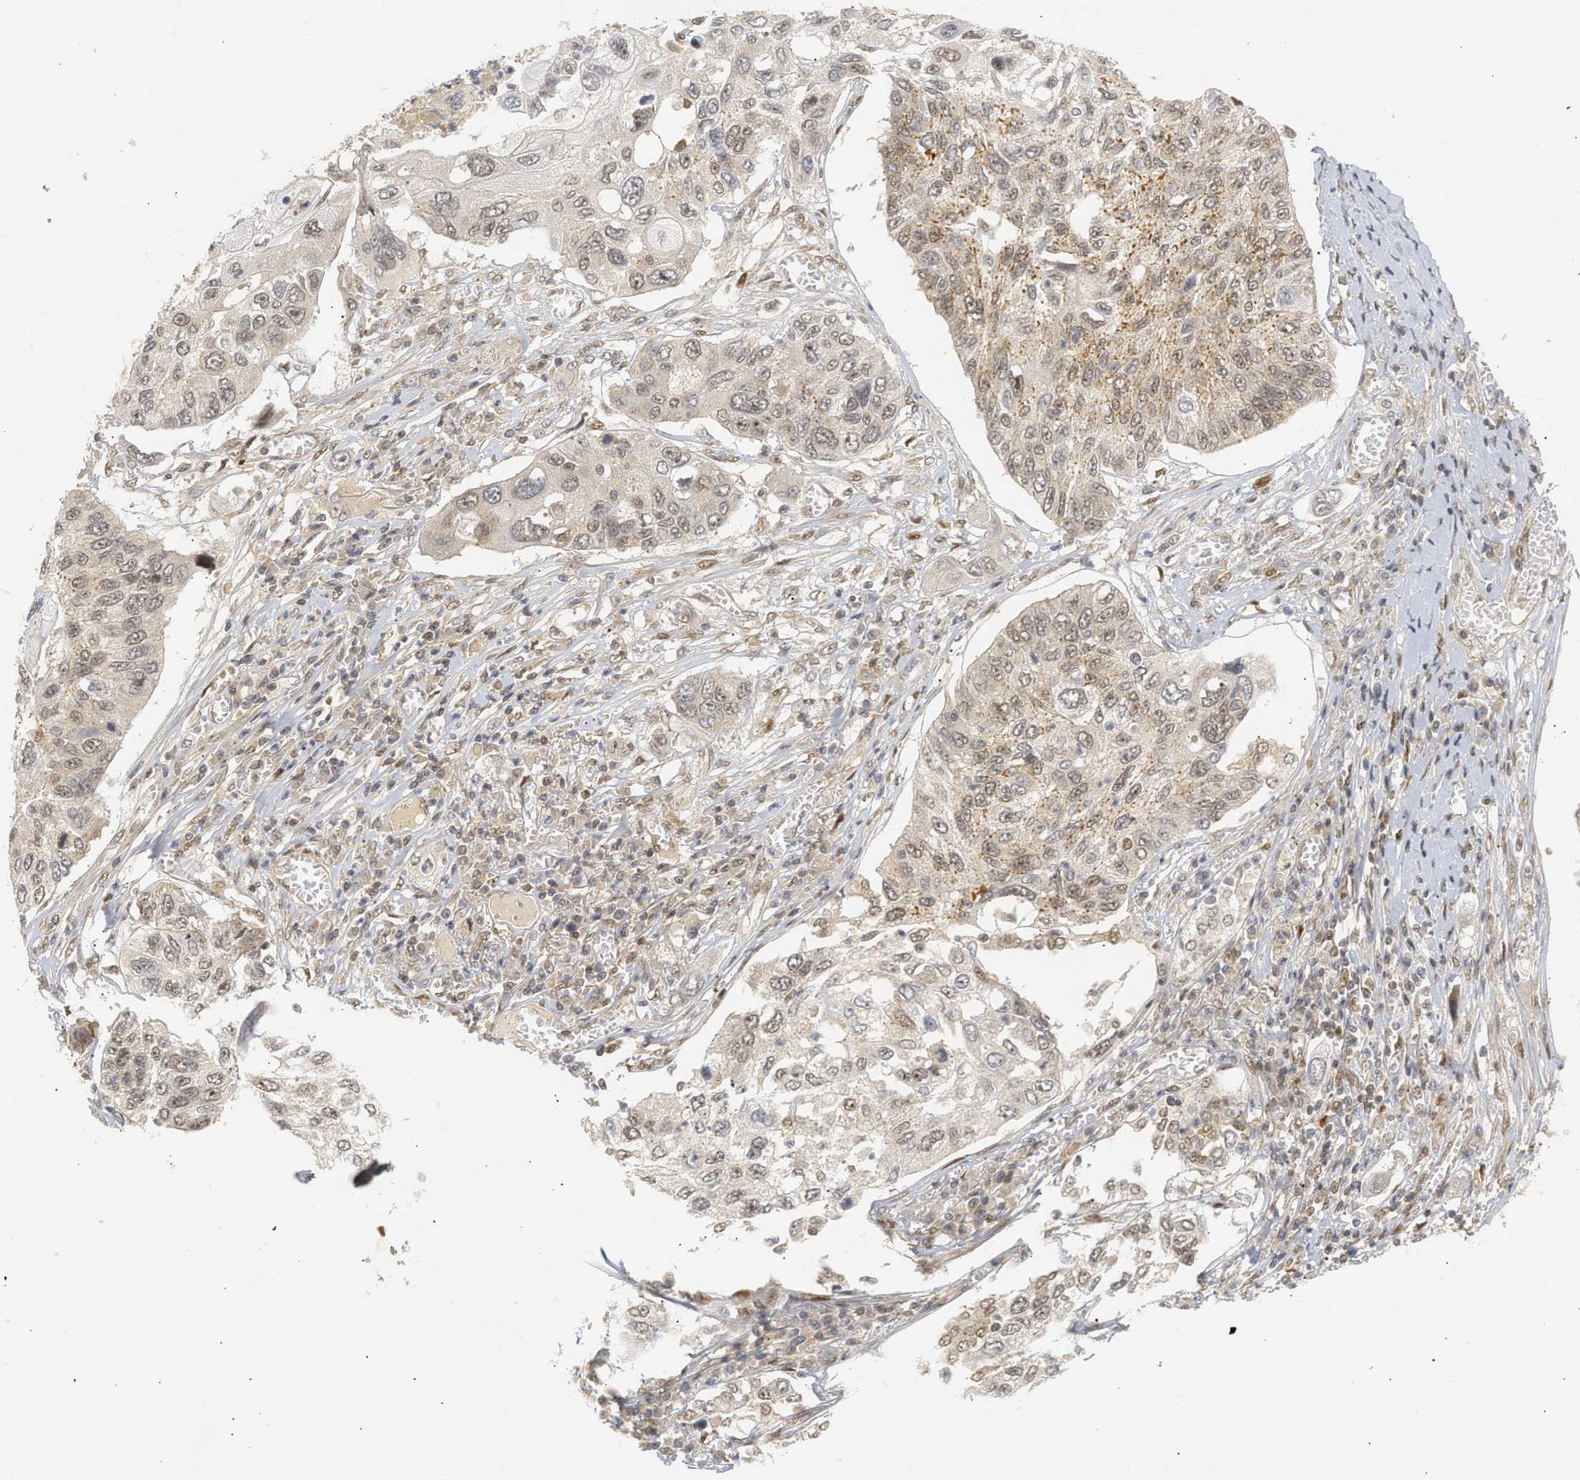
{"staining": {"intensity": "weak", "quantity": "25%-75%", "location": "nuclear"}, "tissue": "lung cancer", "cell_type": "Tumor cells", "image_type": "cancer", "snomed": [{"axis": "morphology", "description": "Squamous cell carcinoma, NOS"}, {"axis": "topography", "description": "Lung"}], "caption": "Immunohistochemistry staining of lung squamous cell carcinoma, which shows low levels of weak nuclear staining in about 25%-75% of tumor cells indicating weak nuclear protein staining. The staining was performed using DAB (3,3'-diaminobenzidine) (brown) for protein detection and nuclei were counterstained in hematoxylin (blue).", "gene": "SSBP2", "patient": {"sex": "male", "age": 71}}